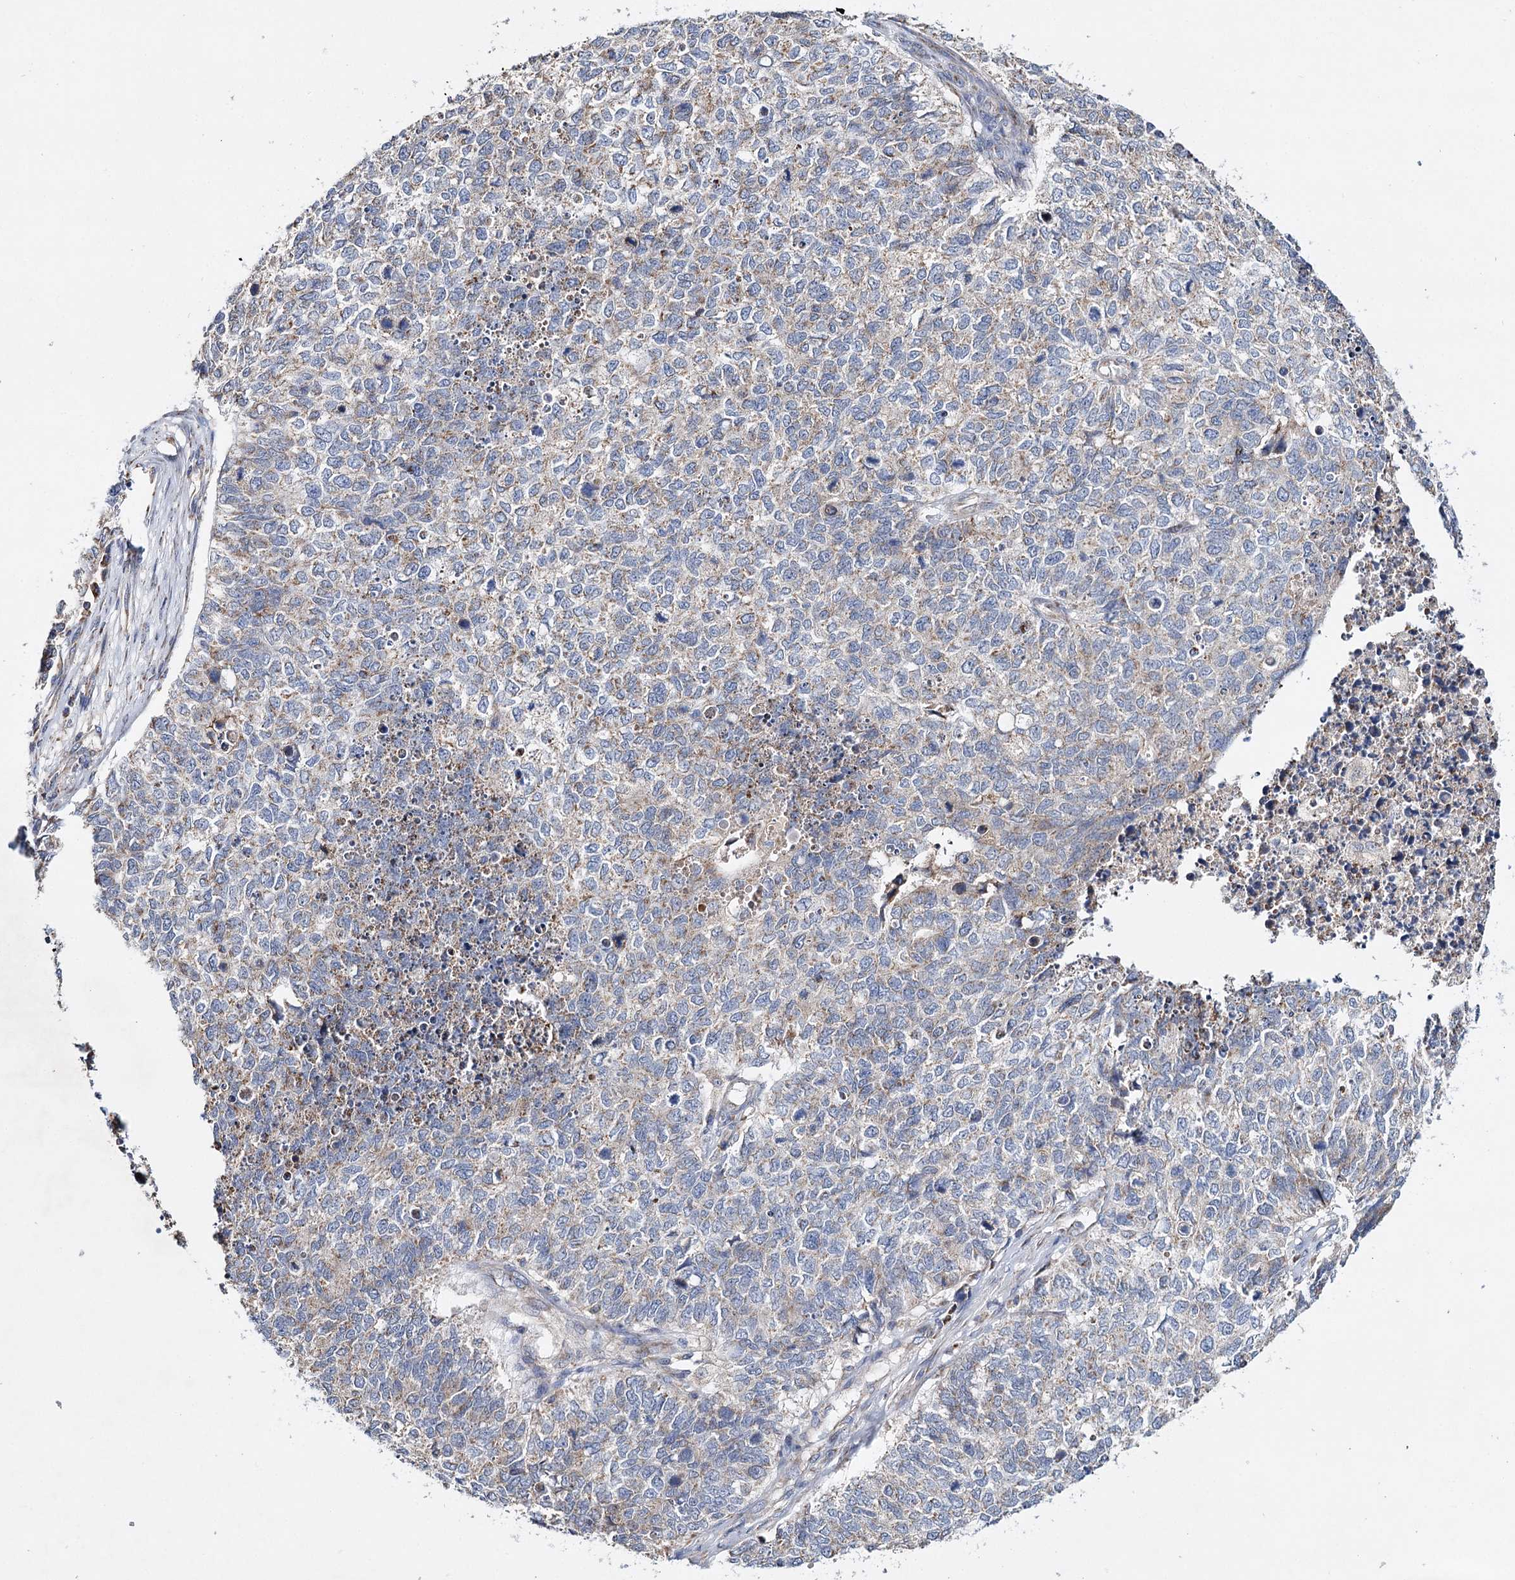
{"staining": {"intensity": "negative", "quantity": "none", "location": "none"}, "tissue": "cervical cancer", "cell_type": "Tumor cells", "image_type": "cancer", "snomed": [{"axis": "morphology", "description": "Squamous cell carcinoma, NOS"}, {"axis": "topography", "description": "Cervix"}], "caption": "Cervical cancer stained for a protein using IHC shows no expression tumor cells.", "gene": "CFAP46", "patient": {"sex": "female", "age": 63}}